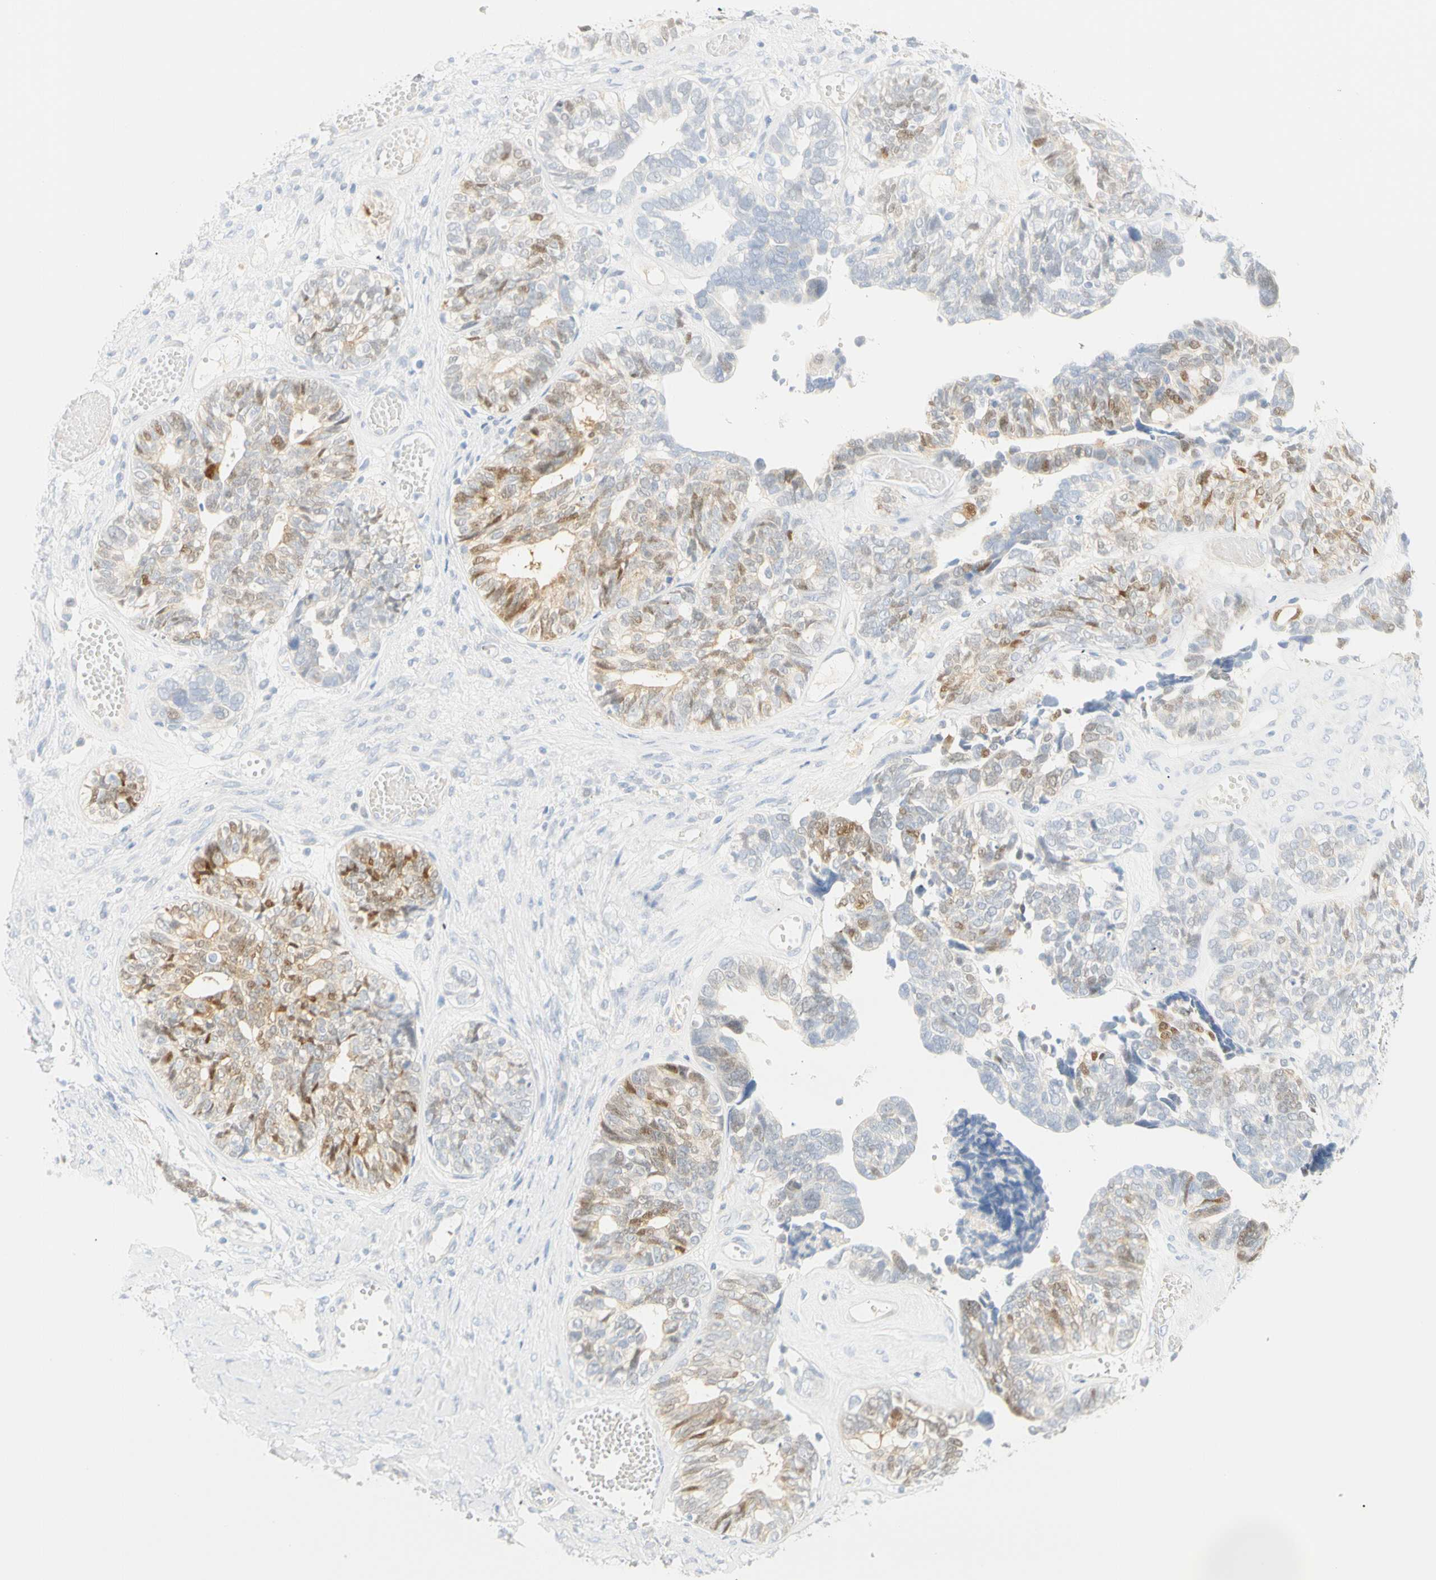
{"staining": {"intensity": "weak", "quantity": "<25%", "location": "cytoplasmic/membranous,nuclear"}, "tissue": "ovarian cancer", "cell_type": "Tumor cells", "image_type": "cancer", "snomed": [{"axis": "morphology", "description": "Cystadenocarcinoma, serous, NOS"}, {"axis": "topography", "description": "Ovary"}], "caption": "This is a image of immunohistochemistry staining of ovarian cancer, which shows no expression in tumor cells.", "gene": "SELENBP1", "patient": {"sex": "female", "age": 79}}